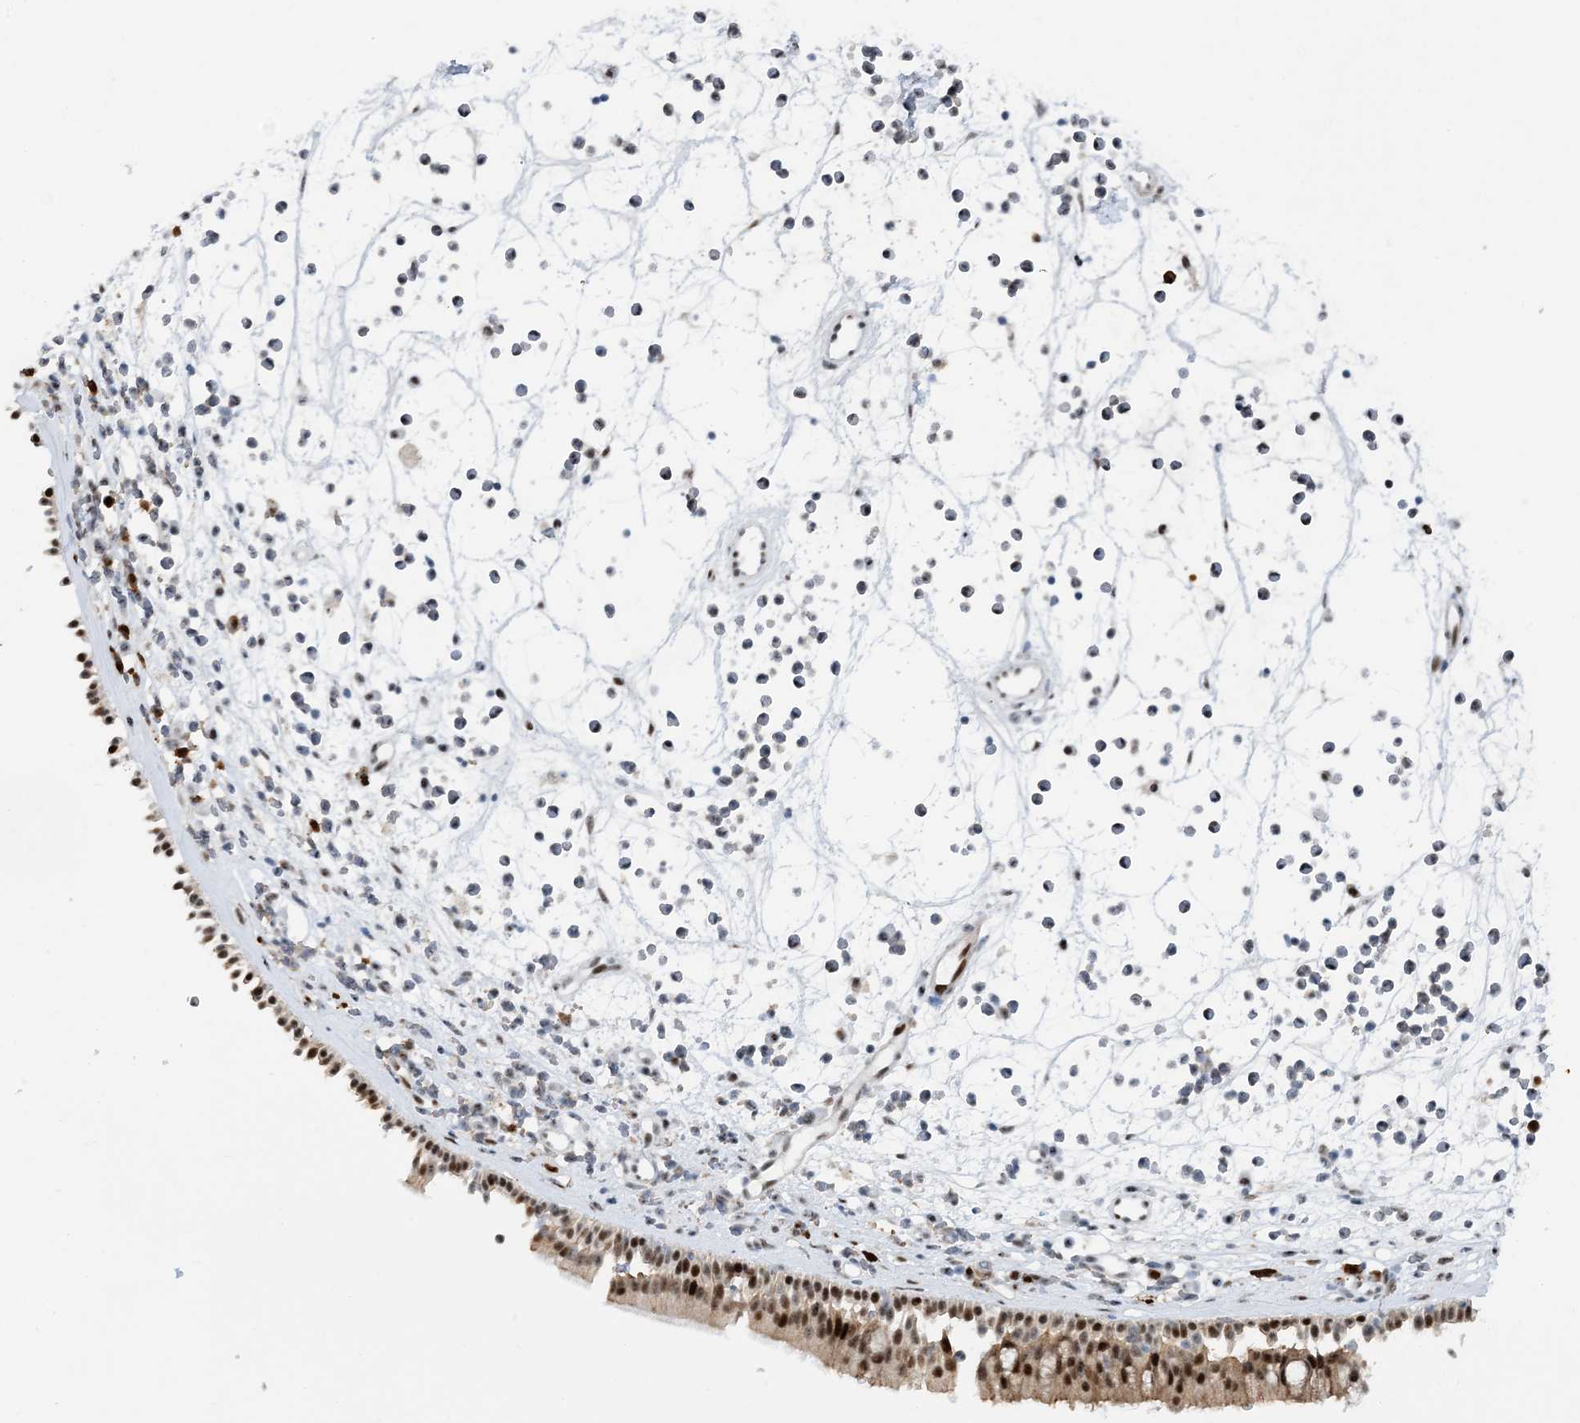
{"staining": {"intensity": "strong", "quantity": ">75%", "location": "nuclear"}, "tissue": "nasopharynx", "cell_type": "Respiratory epithelial cells", "image_type": "normal", "snomed": [{"axis": "morphology", "description": "Normal tissue, NOS"}, {"axis": "morphology", "description": "Inflammation, NOS"}, {"axis": "morphology", "description": "Malignant melanoma, Metastatic site"}, {"axis": "topography", "description": "Nasopharynx"}], "caption": "Protein expression analysis of normal nasopharynx reveals strong nuclear staining in about >75% of respiratory epithelial cells.", "gene": "HEMK1", "patient": {"sex": "male", "age": 70}}